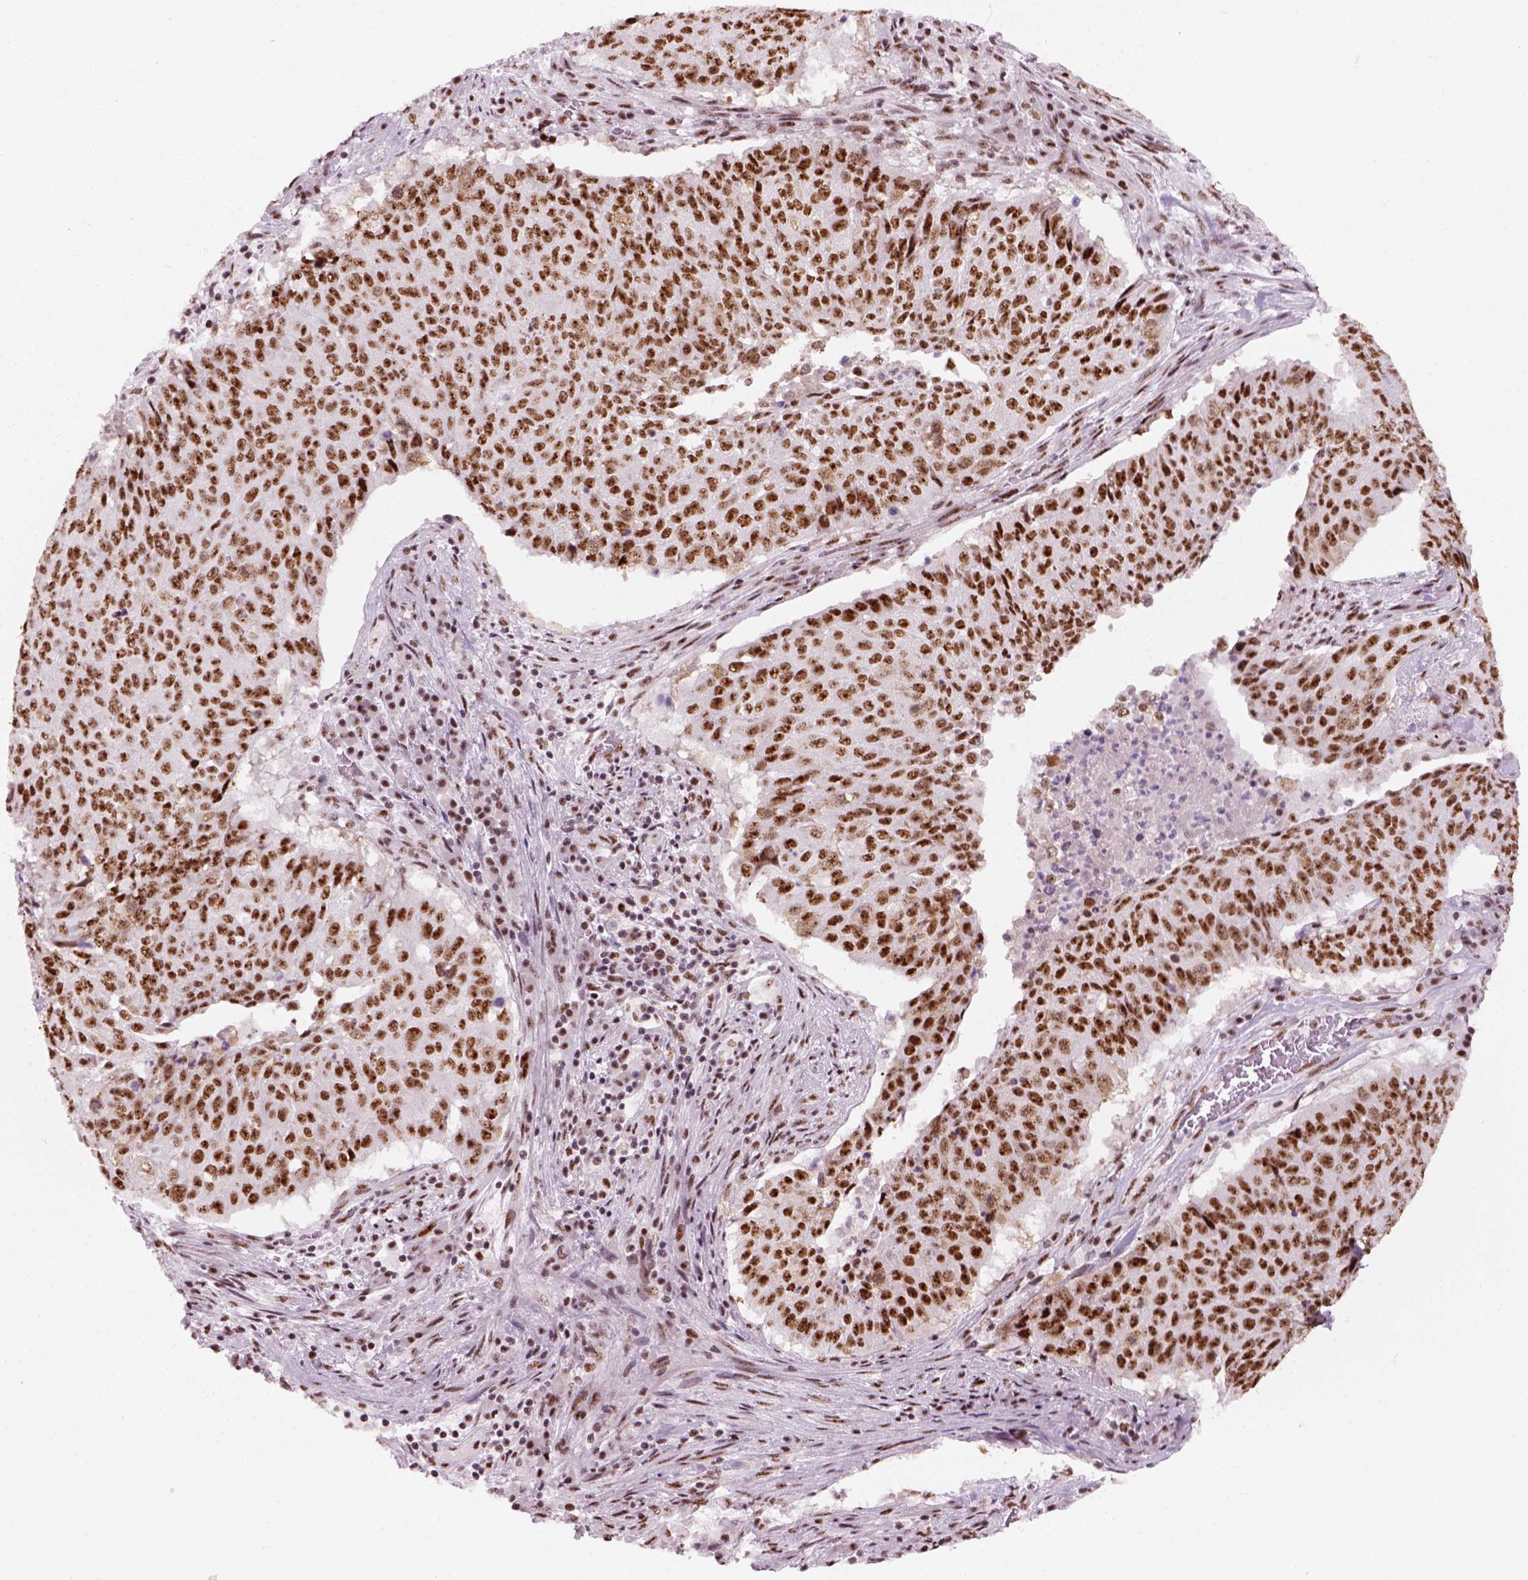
{"staining": {"intensity": "strong", "quantity": ">75%", "location": "nuclear"}, "tissue": "lung cancer", "cell_type": "Tumor cells", "image_type": "cancer", "snomed": [{"axis": "morphology", "description": "Normal tissue, NOS"}, {"axis": "morphology", "description": "Squamous cell carcinoma, NOS"}, {"axis": "topography", "description": "Bronchus"}, {"axis": "topography", "description": "Lung"}], "caption": "Tumor cells exhibit high levels of strong nuclear positivity in approximately >75% of cells in lung cancer (squamous cell carcinoma).", "gene": "GTF2F1", "patient": {"sex": "male", "age": 64}}